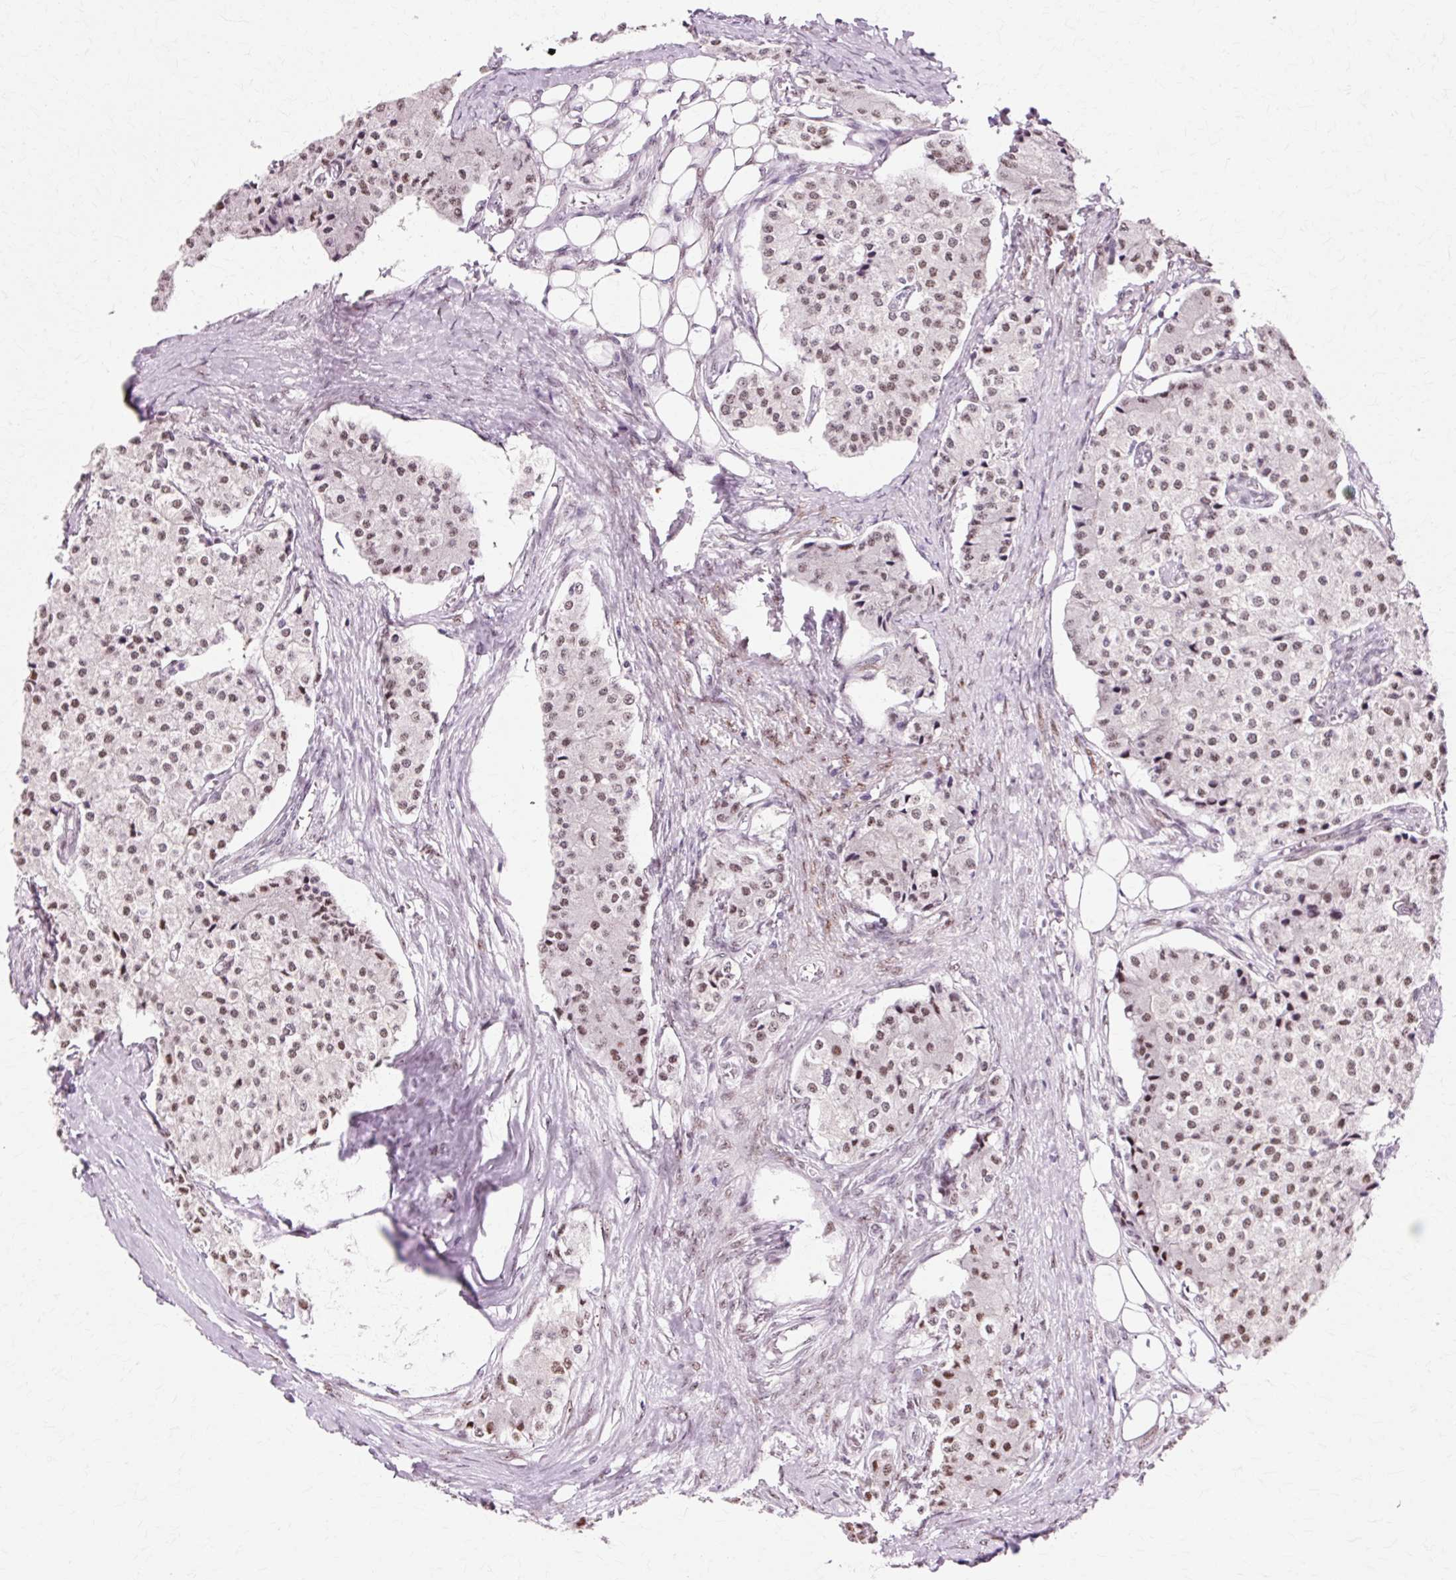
{"staining": {"intensity": "weak", "quantity": ">75%", "location": "nuclear"}, "tissue": "carcinoid", "cell_type": "Tumor cells", "image_type": "cancer", "snomed": [{"axis": "morphology", "description": "Carcinoid, malignant, NOS"}, {"axis": "topography", "description": "Colon"}], "caption": "This is an image of IHC staining of carcinoid, which shows weak expression in the nuclear of tumor cells.", "gene": "MACROD2", "patient": {"sex": "female", "age": 52}}